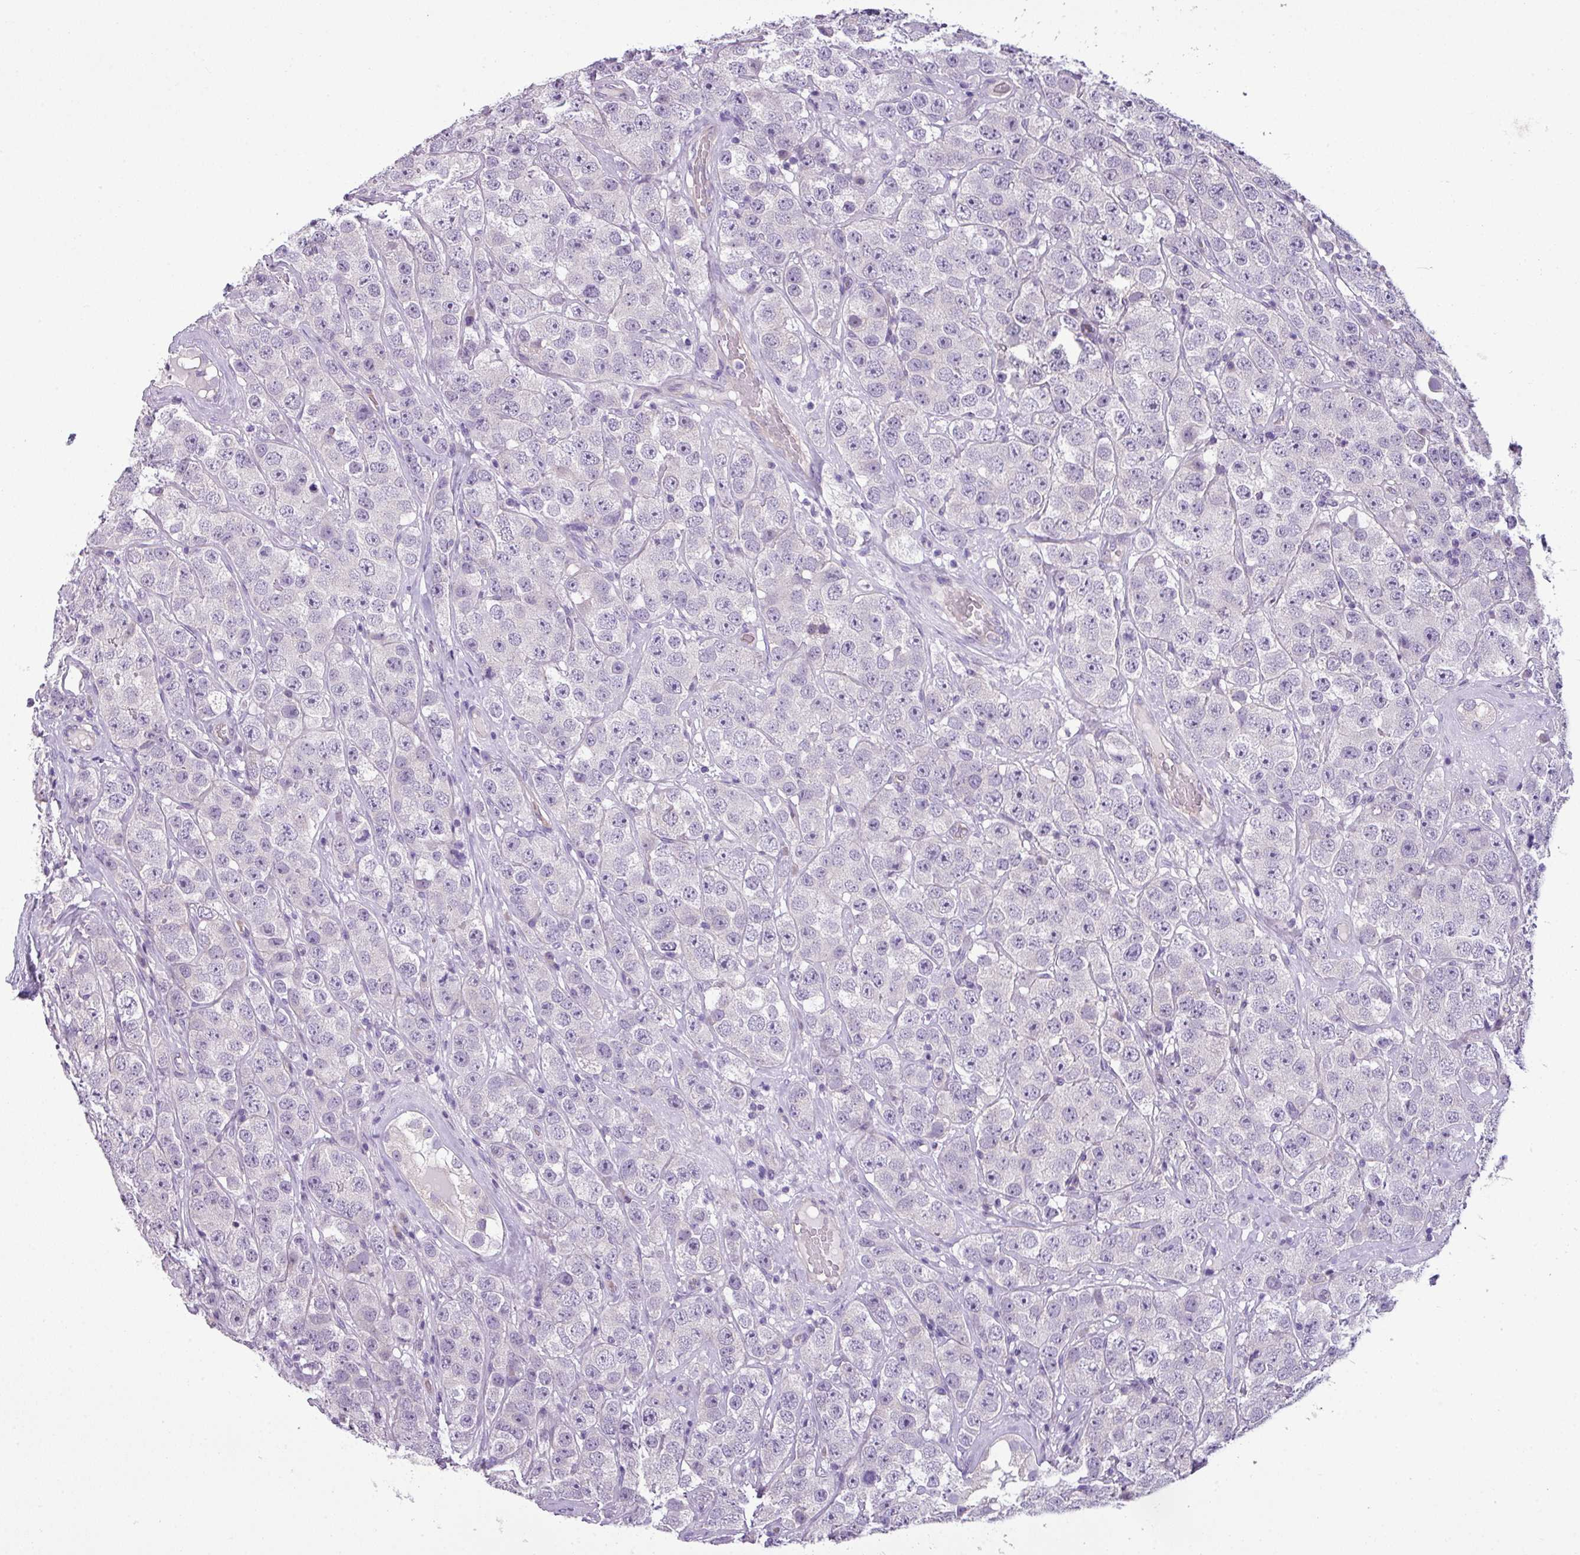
{"staining": {"intensity": "negative", "quantity": "none", "location": "none"}, "tissue": "testis cancer", "cell_type": "Tumor cells", "image_type": "cancer", "snomed": [{"axis": "morphology", "description": "Seminoma, NOS"}, {"axis": "topography", "description": "Testis"}], "caption": "Micrograph shows no protein positivity in tumor cells of testis seminoma tissue.", "gene": "TMEM178B", "patient": {"sex": "male", "age": 28}}